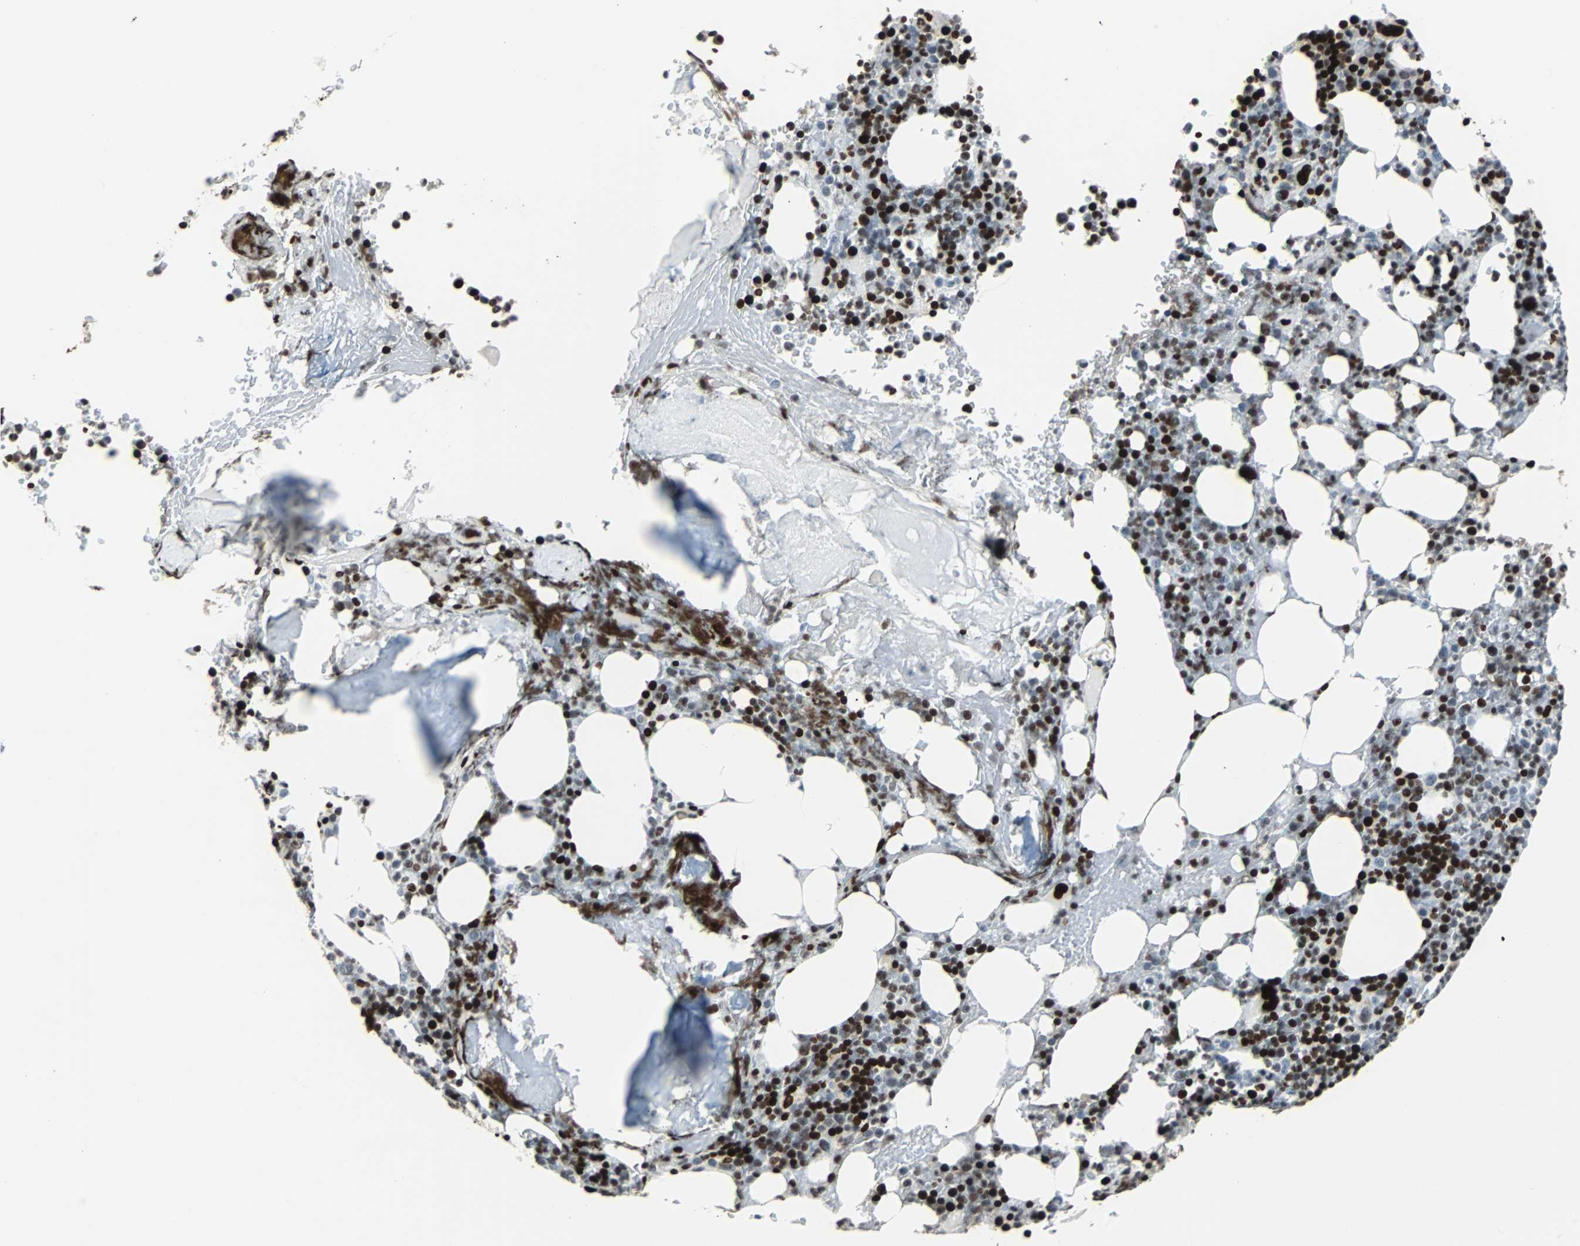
{"staining": {"intensity": "strong", "quantity": ">75%", "location": "nuclear"}, "tissue": "bone marrow", "cell_type": "Hematopoietic cells", "image_type": "normal", "snomed": [{"axis": "morphology", "description": "Normal tissue, NOS"}, {"axis": "topography", "description": "Bone marrow"}], "caption": "Protein expression by immunohistochemistry (IHC) exhibits strong nuclear positivity in approximately >75% of hematopoietic cells in benign bone marrow.", "gene": "ZNF131", "patient": {"sex": "female", "age": 66}}